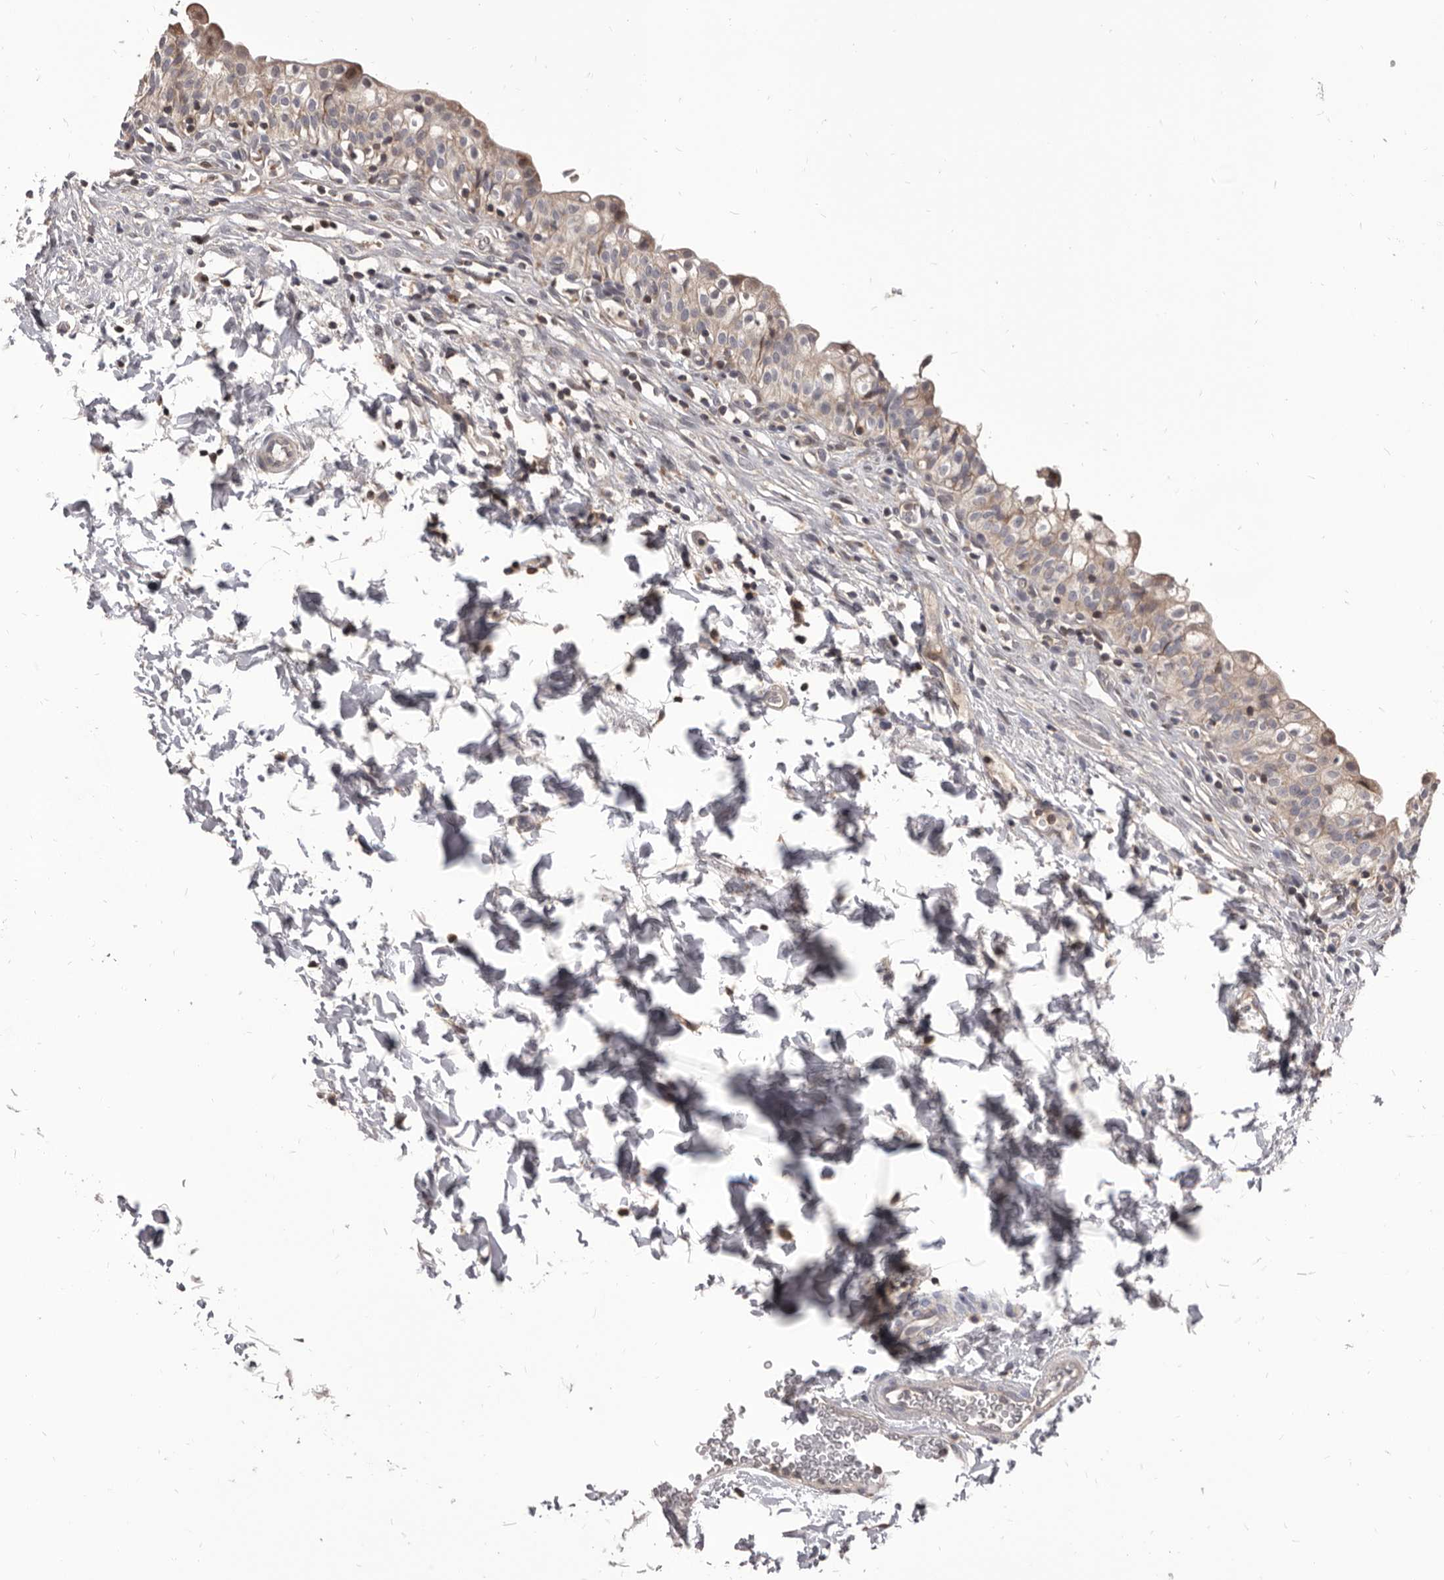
{"staining": {"intensity": "weak", "quantity": "25%-75%", "location": "cytoplasmic/membranous"}, "tissue": "urinary bladder", "cell_type": "Urothelial cells", "image_type": "normal", "snomed": [{"axis": "morphology", "description": "Normal tissue, NOS"}, {"axis": "topography", "description": "Urinary bladder"}], "caption": "Immunohistochemical staining of normal urinary bladder demonstrates weak cytoplasmic/membranous protein positivity in about 25%-75% of urothelial cells.", "gene": "MAP3K14", "patient": {"sex": "male", "age": 55}}